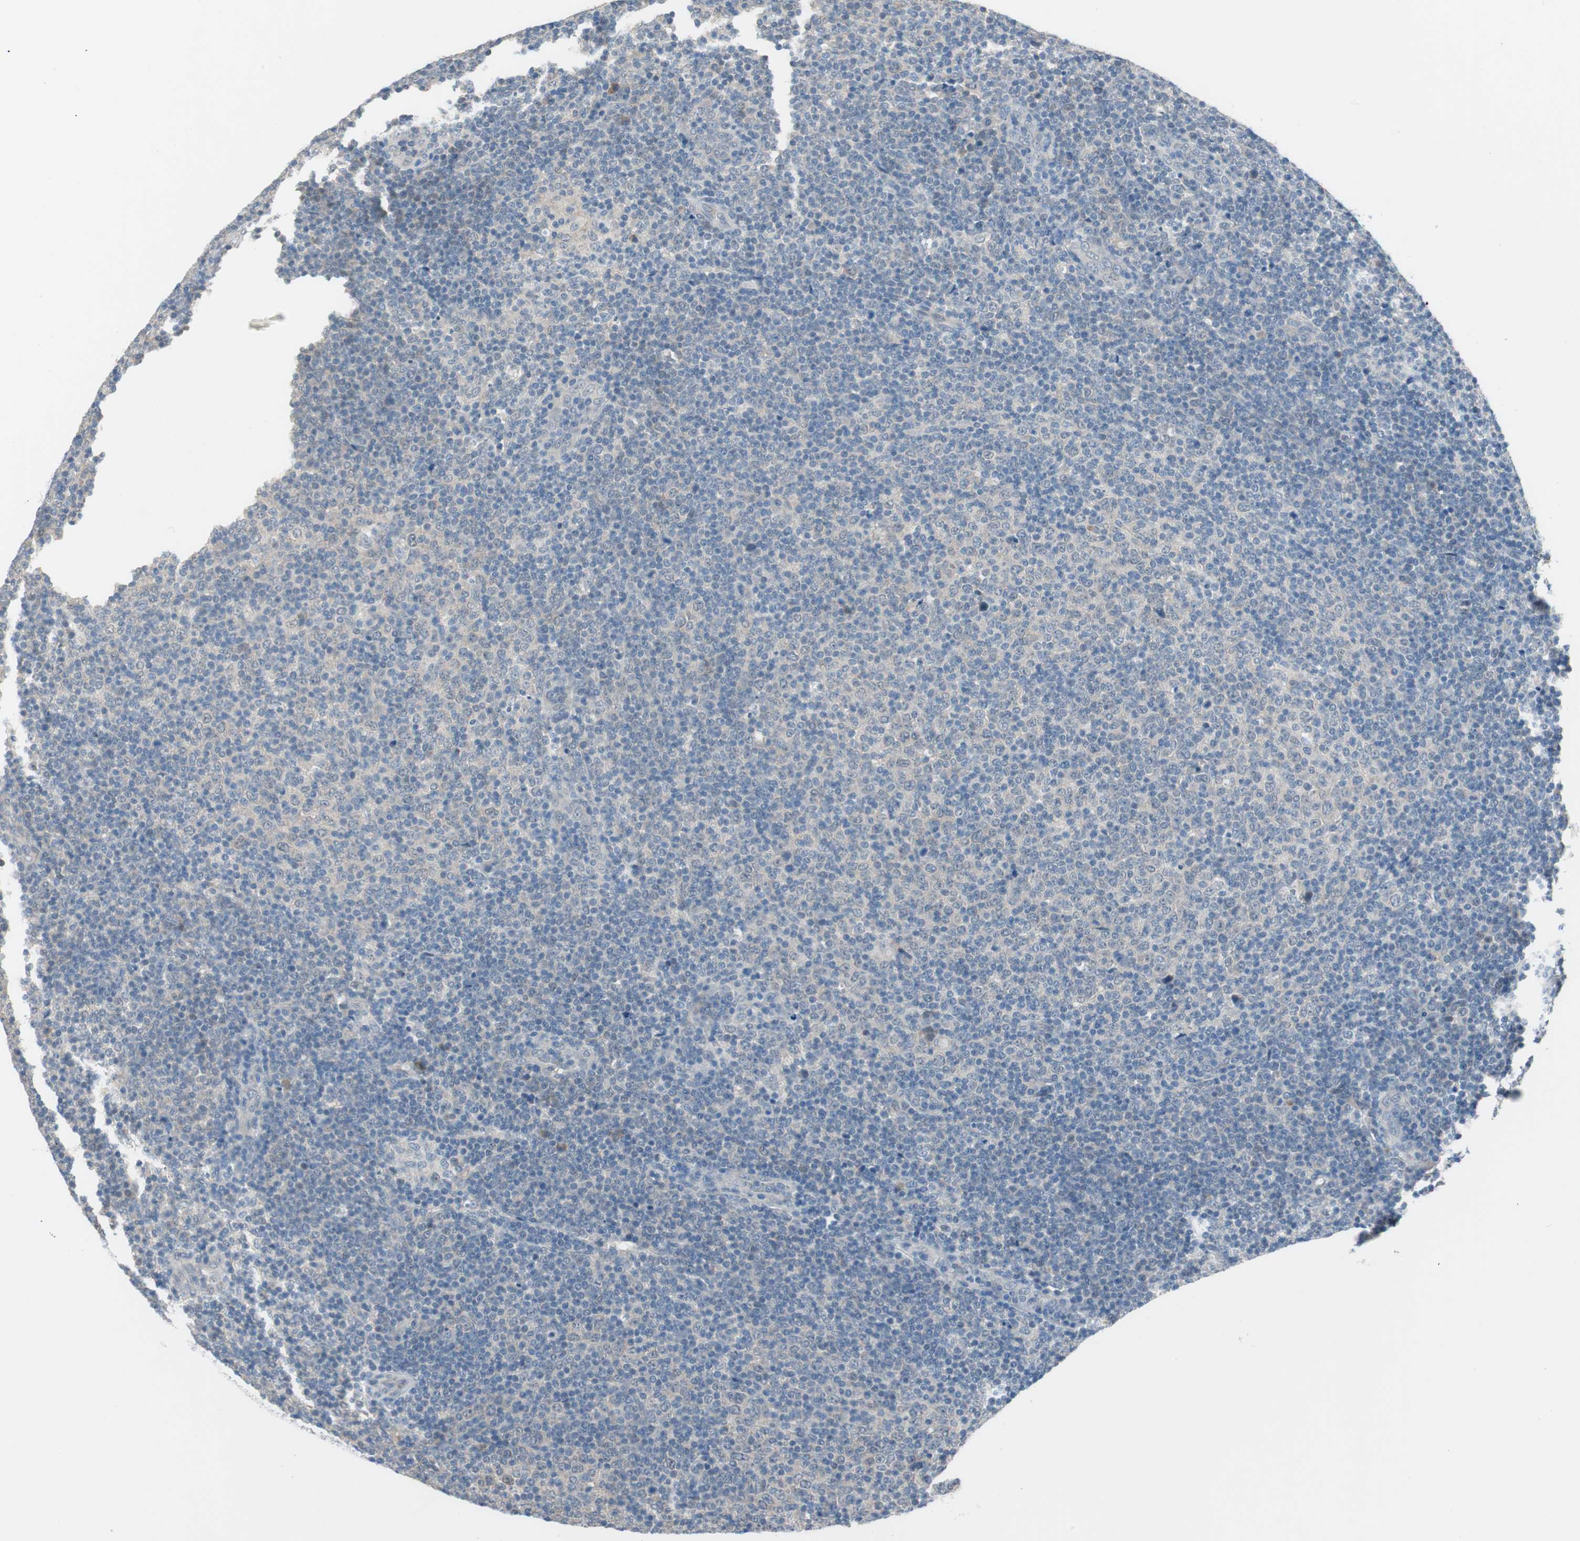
{"staining": {"intensity": "negative", "quantity": "none", "location": "none"}, "tissue": "lymphoma", "cell_type": "Tumor cells", "image_type": "cancer", "snomed": [{"axis": "morphology", "description": "Malignant lymphoma, non-Hodgkin's type, Low grade"}, {"axis": "topography", "description": "Lymph node"}], "caption": "Immunohistochemistry (IHC) histopathology image of neoplastic tissue: malignant lymphoma, non-Hodgkin's type (low-grade) stained with DAB displays no significant protein positivity in tumor cells.", "gene": "GRHL1", "patient": {"sex": "male", "age": 70}}